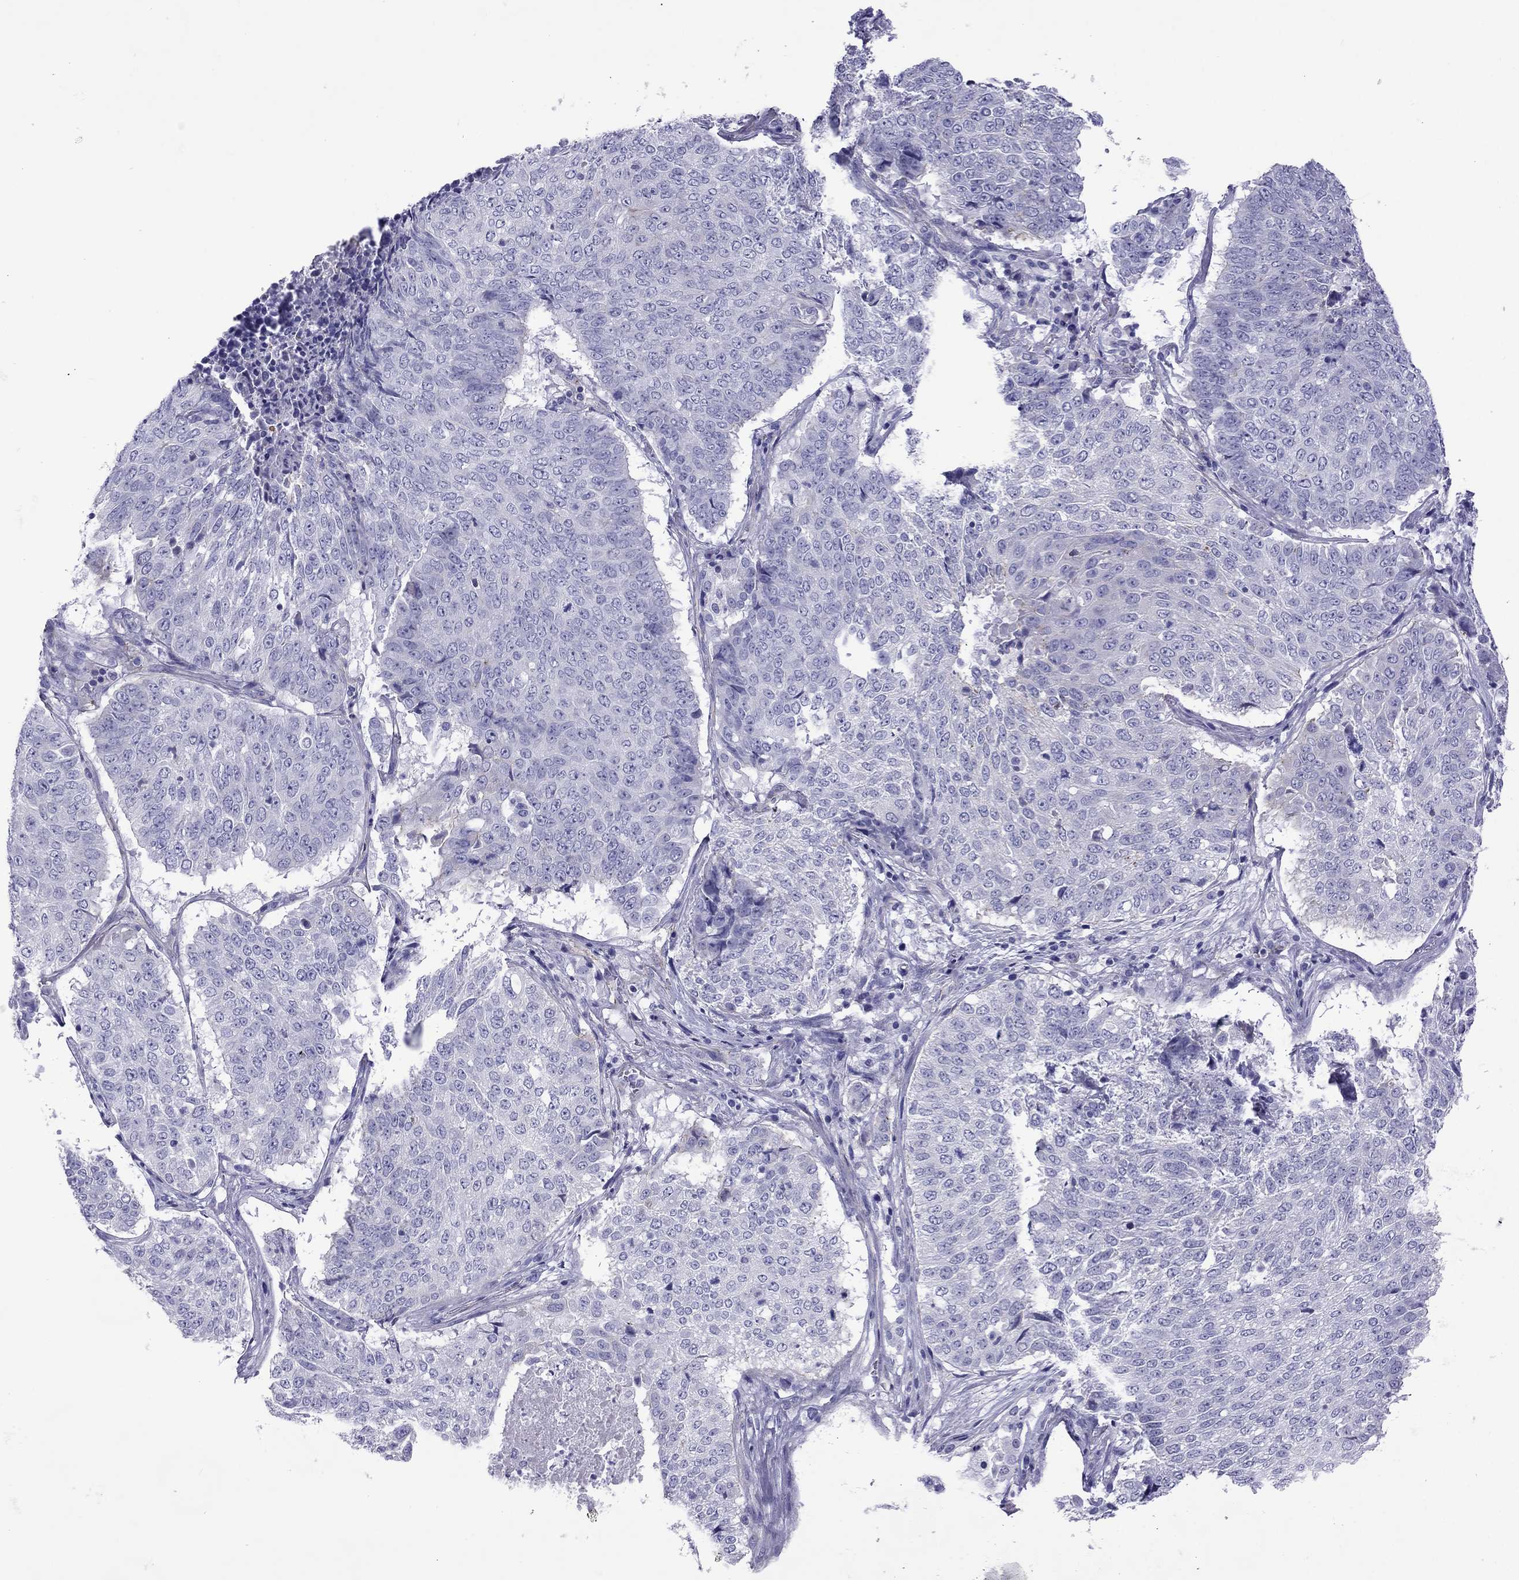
{"staining": {"intensity": "negative", "quantity": "none", "location": "none"}, "tissue": "lung cancer", "cell_type": "Tumor cells", "image_type": "cancer", "snomed": [{"axis": "morphology", "description": "Squamous cell carcinoma, NOS"}, {"axis": "topography", "description": "Lung"}], "caption": "A high-resolution photomicrograph shows immunohistochemistry (IHC) staining of lung squamous cell carcinoma, which shows no significant staining in tumor cells. (Immunohistochemistry (ihc), brightfield microscopy, high magnification).", "gene": "MYL11", "patient": {"sex": "male", "age": 64}}